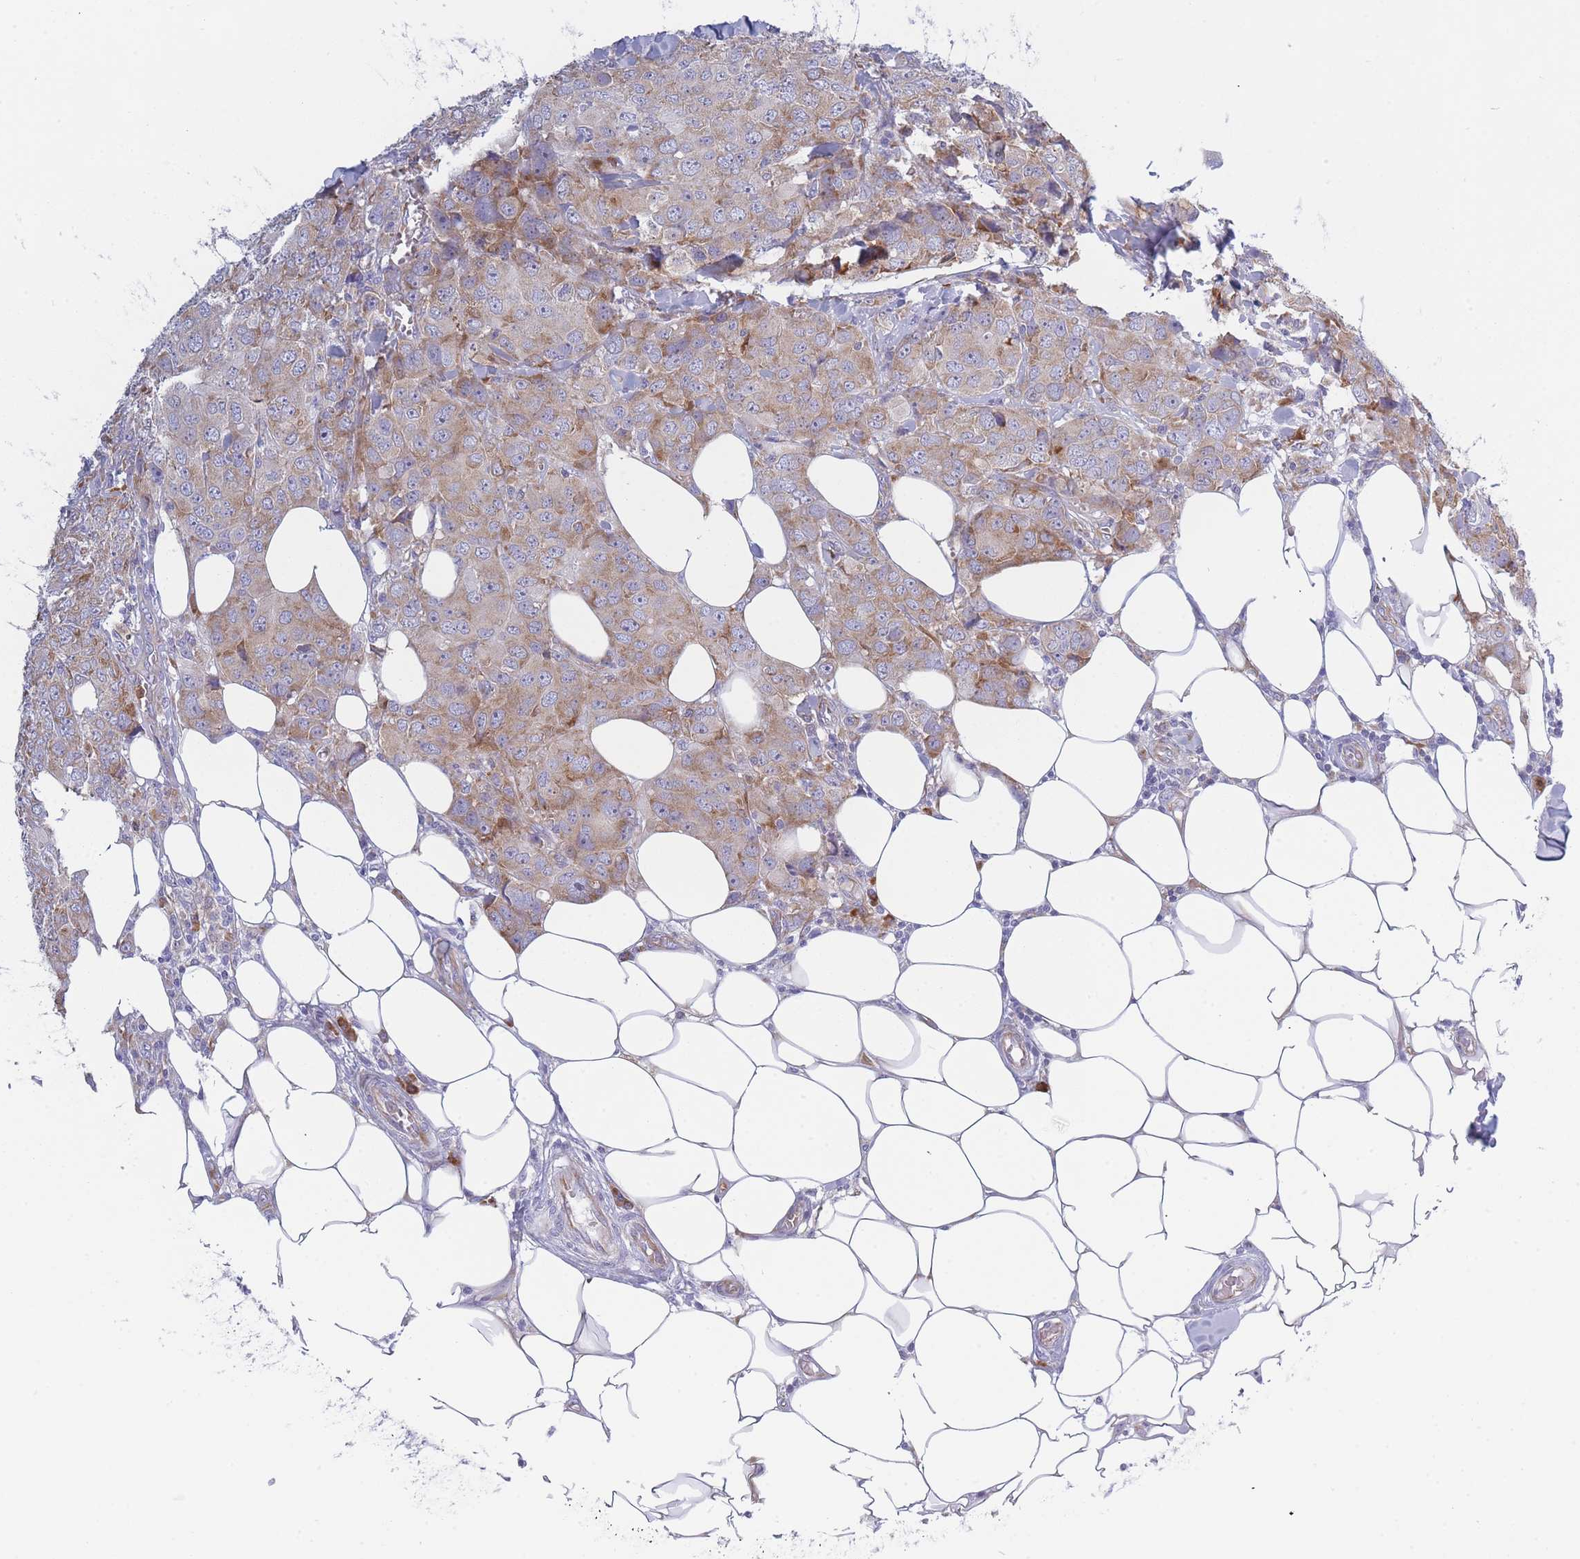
{"staining": {"intensity": "moderate", "quantity": ">75%", "location": "cytoplasmic/membranous"}, "tissue": "breast cancer", "cell_type": "Tumor cells", "image_type": "cancer", "snomed": [{"axis": "morphology", "description": "Duct carcinoma"}, {"axis": "topography", "description": "Breast"}], "caption": "Breast cancer (infiltrating ductal carcinoma) was stained to show a protein in brown. There is medium levels of moderate cytoplasmic/membranous positivity in approximately >75% of tumor cells.", "gene": "NDUFAF6", "patient": {"sex": "female", "age": 43}}